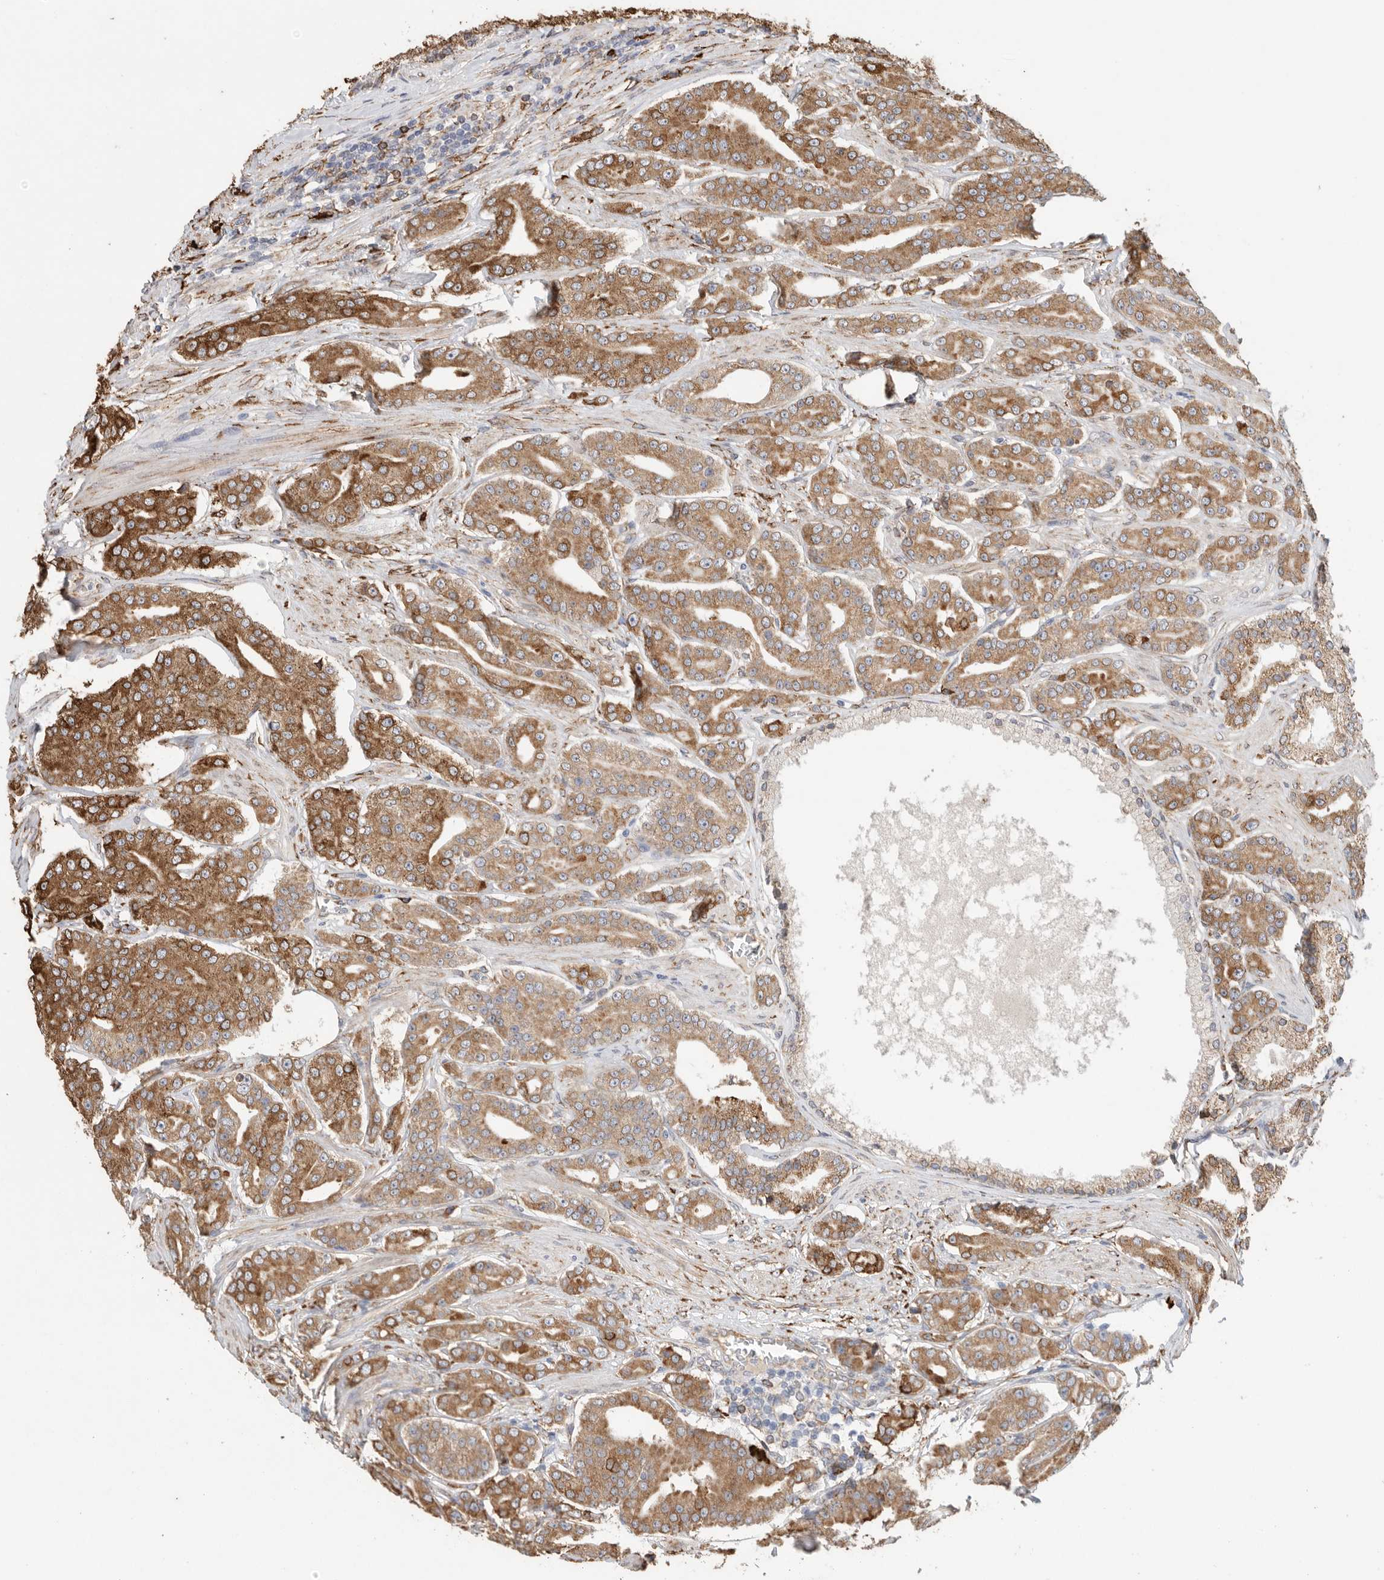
{"staining": {"intensity": "strong", "quantity": ">75%", "location": "cytoplasmic/membranous"}, "tissue": "prostate cancer", "cell_type": "Tumor cells", "image_type": "cancer", "snomed": [{"axis": "morphology", "description": "Adenocarcinoma, High grade"}, {"axis": "topography", "description": "Prostate"}], "caption": "Protein expression analysis of human adenocarcinoma (high-grade) (prostate) reveals strong cytoplasmic/membranous staining in approximately >75% of tumor cells.", "gene": "BLOC1S5", "patient": {"sex": "male", "age": 71}}